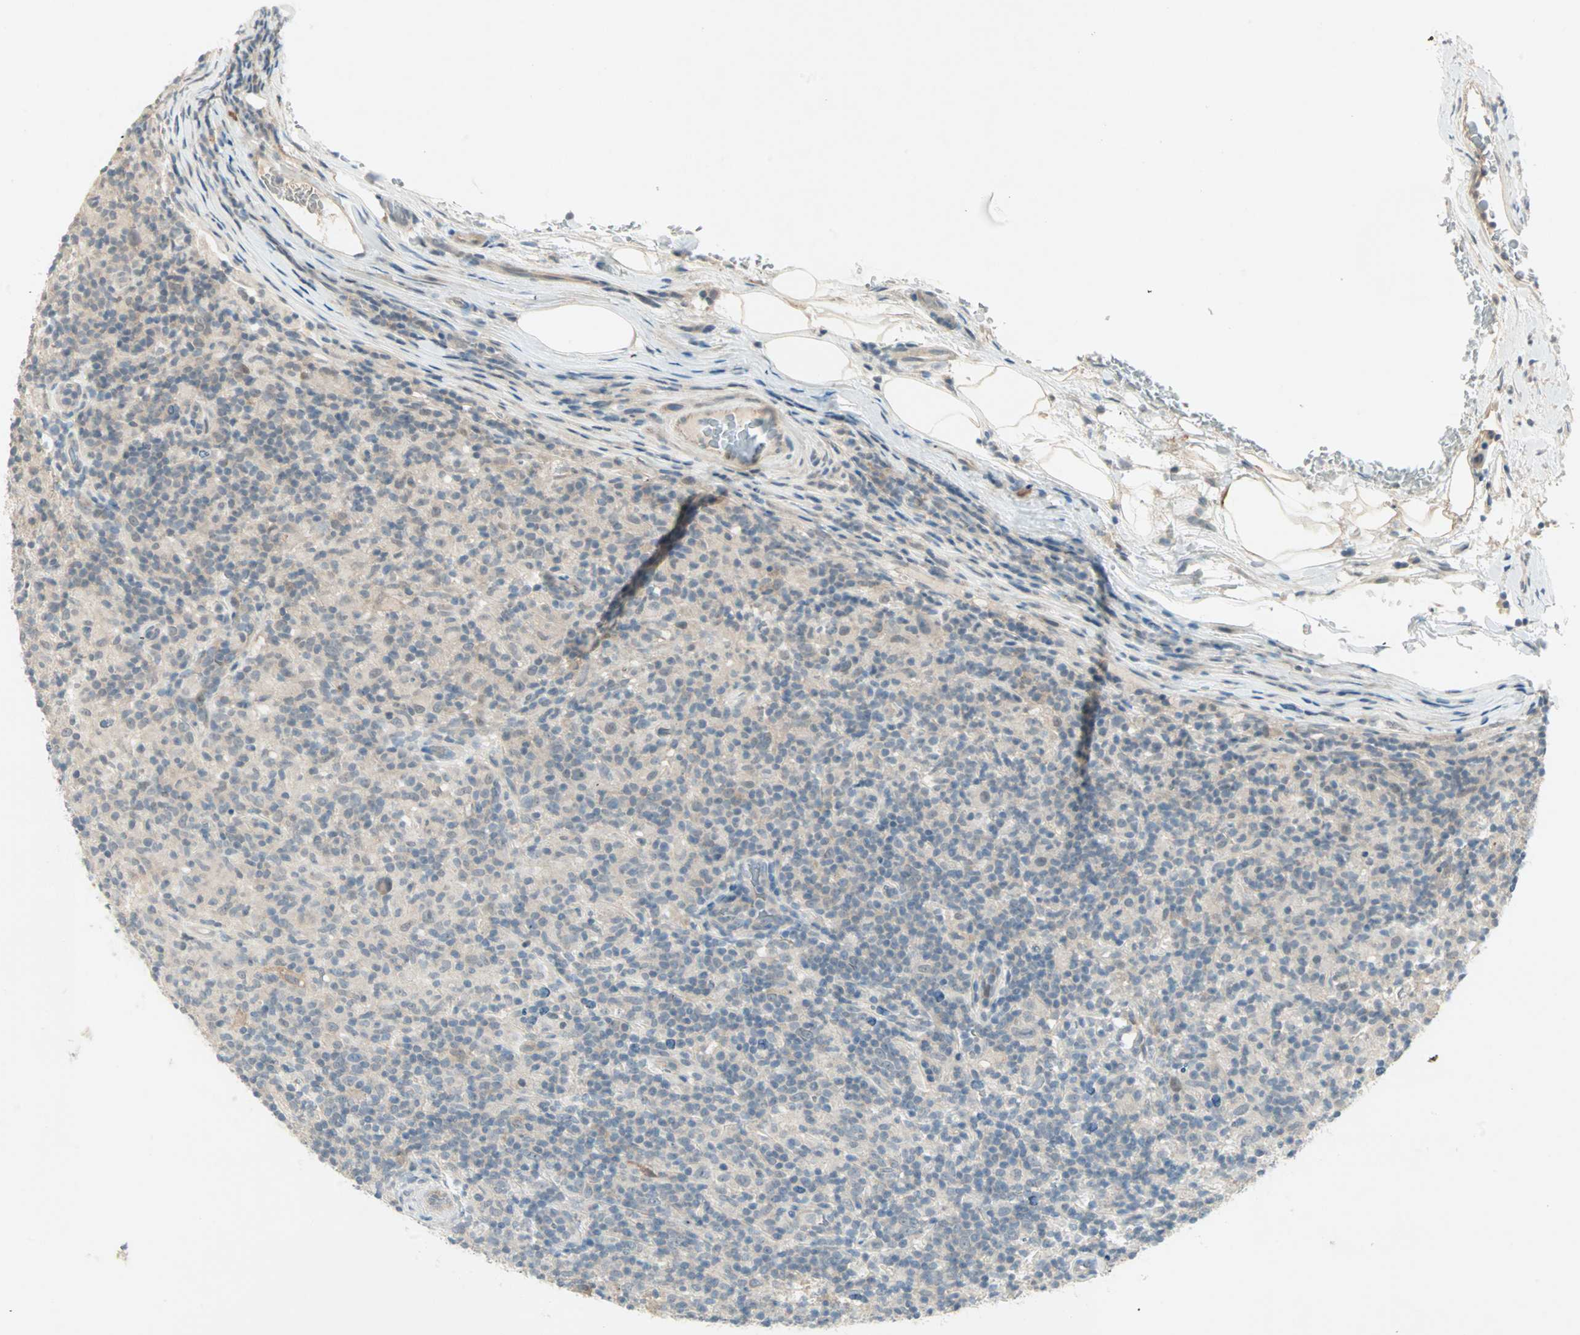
{"staining": {"intensity": "negative", "quantity": "none", "location": "none"}, "tissue": "lymphoma", "cell_type": "Tumor cells", "image_type": "cancer", "snomed": [{"axis": "morphology", "description": "Hodgkin's disease, NOS"}, {"axis": "topography", "description": "Lymph node"}], "caption": "Immunohistochemical staining of lymphoma exhibits no significant expression in tumor cells. (Stains: DAB (3,3'-diaminobenzidine) immunohistochemistry (IHC) with hematoxylin counter stain, Microscopy: brightfield microscopy at high magnification).", "gene": "RTL6", "patient": {"sex": "male", "age": 70}}